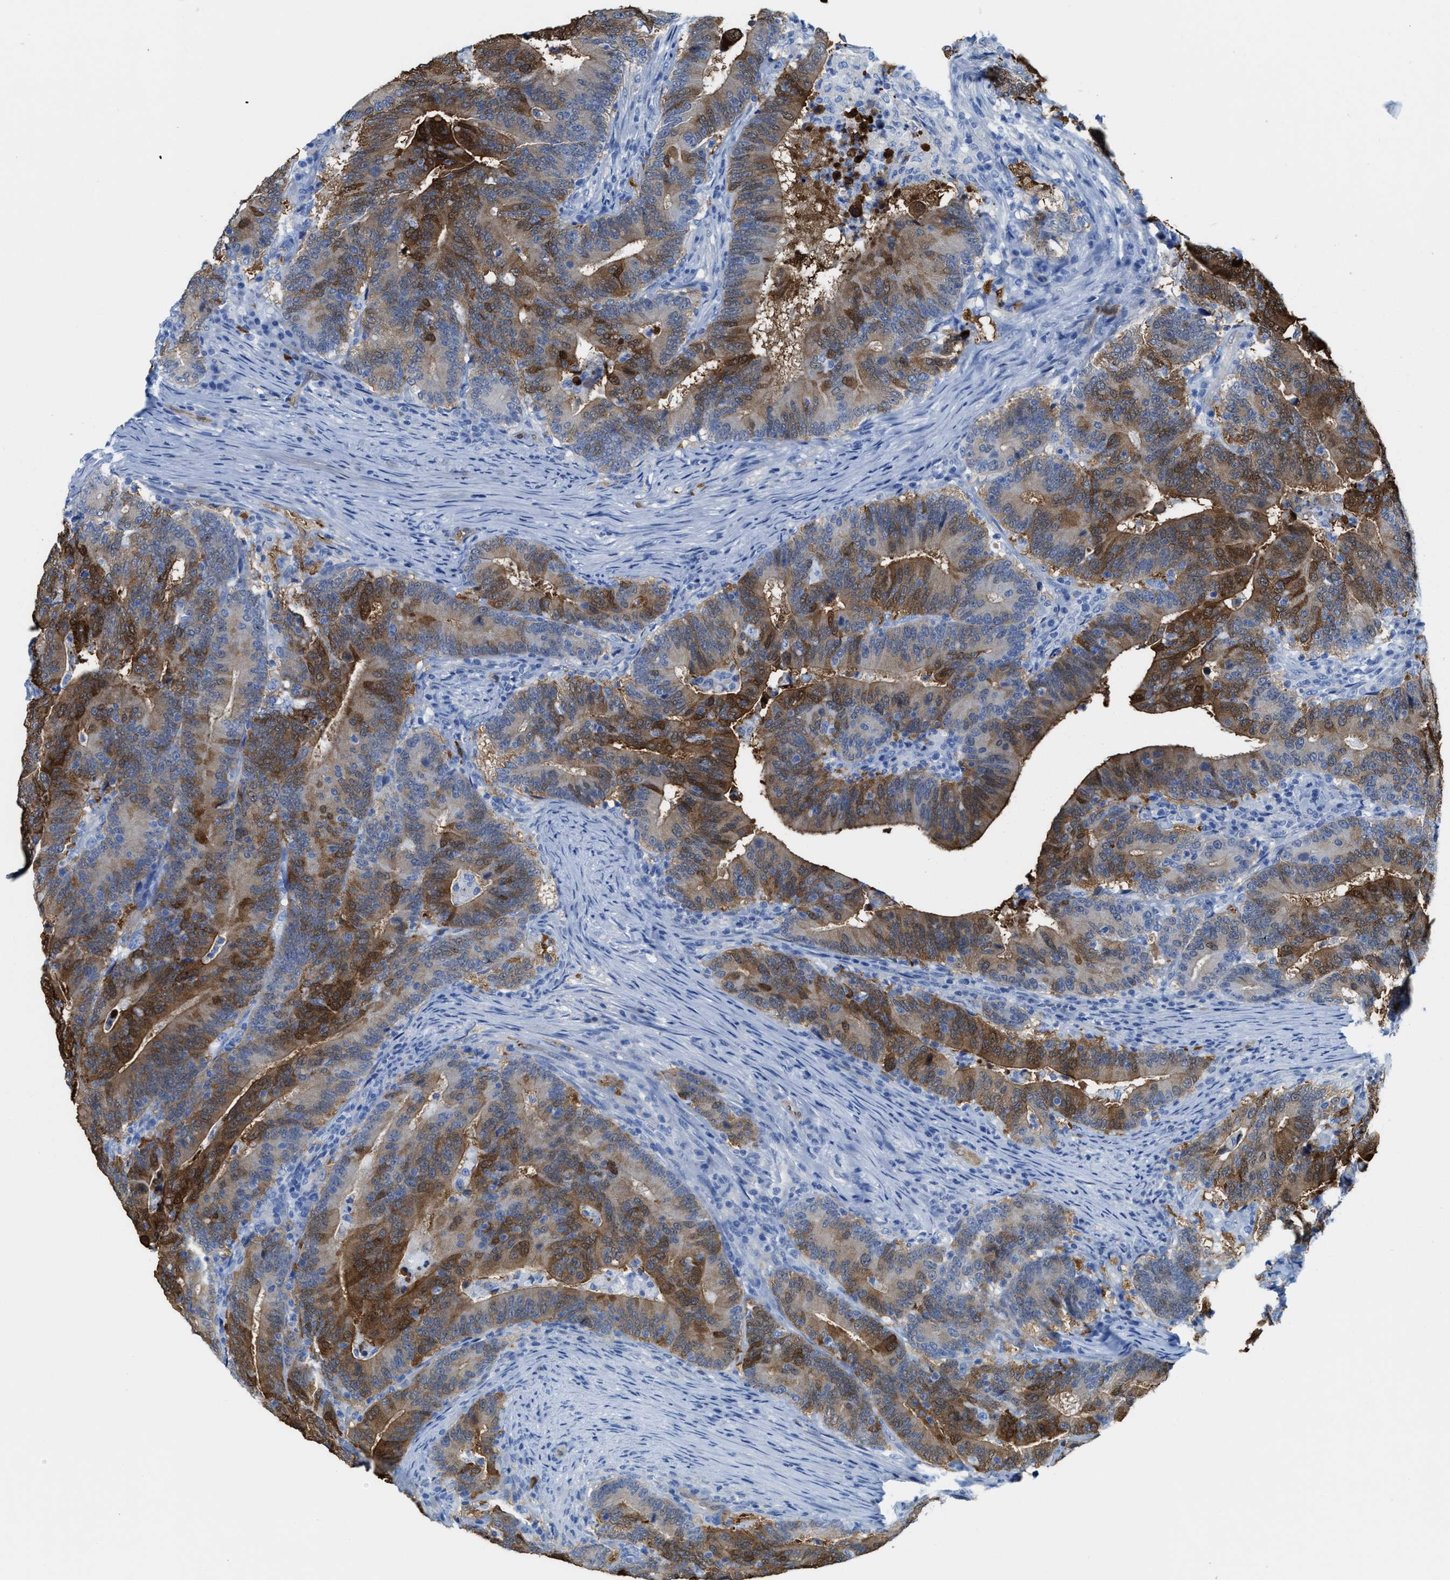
{"staining": {"intensity": "moderate", "quantity": ">75%", "location": "cytoplasmic/membranous,nuclear"}, "tissue": "colorectal cancer", "cell_type": "Tumor cells", "image_type": "cancer", "snomed": [{"axis": "morphology", "description": "Adenocarcinoma, NOS"}, {"axis": "topography", "description": "Colon"}], "caption": "DAB immunohistochemical staining of human adenocarcinoma (colorectal) shows moderate cytoplasmic/membranous and nuclear protein staining in approximately >75% of tumor cells.", "gene": "ASS1", "patient": {"sex": "female", "age": 66}}